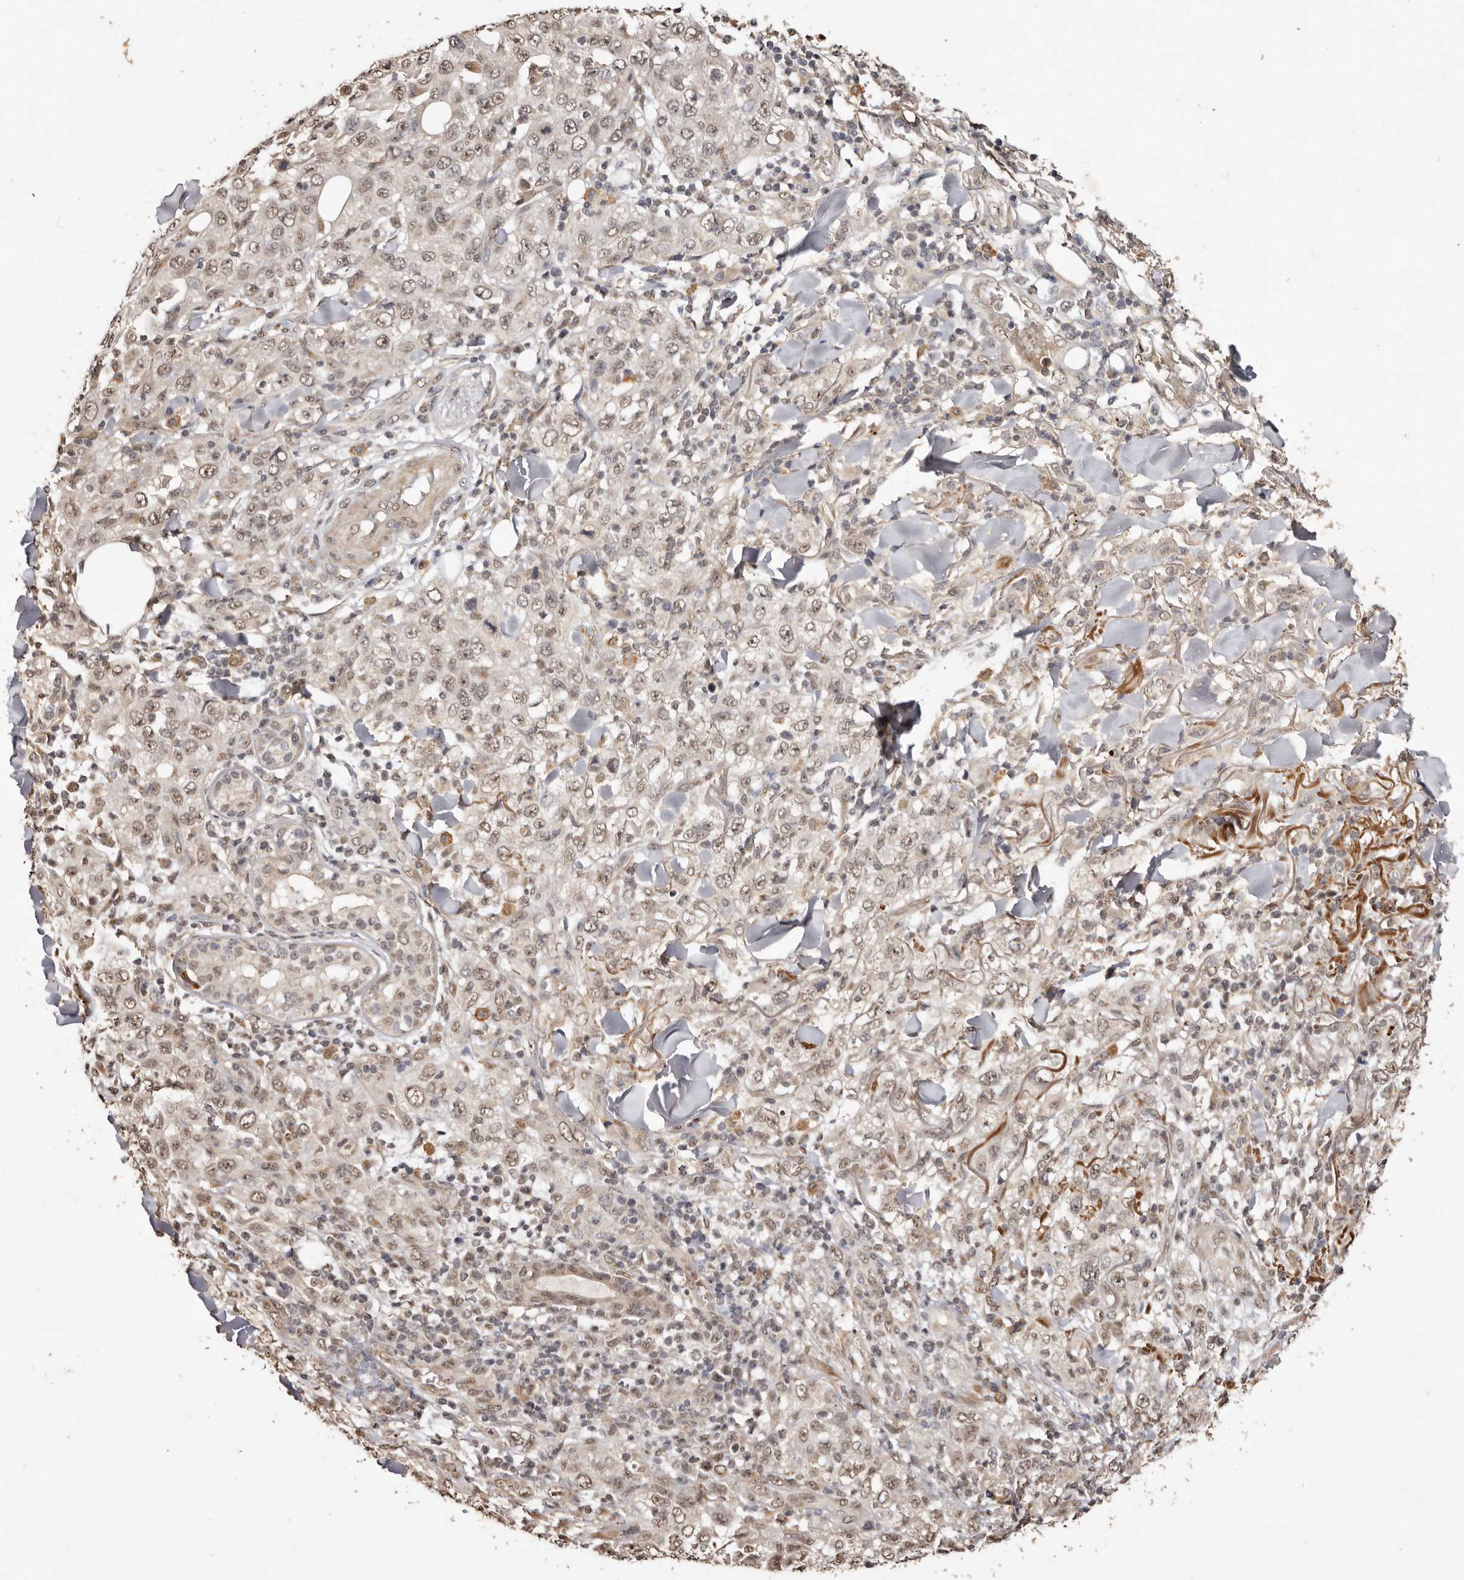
{"staining": {"intensity": "moderate", "quantity": ">75%", "location": "nuclear"}, "tissue": "skin cancer", "cell_type": "Tumor cells", "image_type": "cancer", "snomed": [{"axis": "morphology", "description": "Squamous cell carcinoma, NOS"}, {"axis": "topography", "description": "Skin"}], "caption": "Squamous cell carcinoma (skin) stained with IHC displays moderate nuclear staining in about >75% of tumor cells.", "gene": "NOTCH1", "patient": {"sex": "female", "age": 88}}